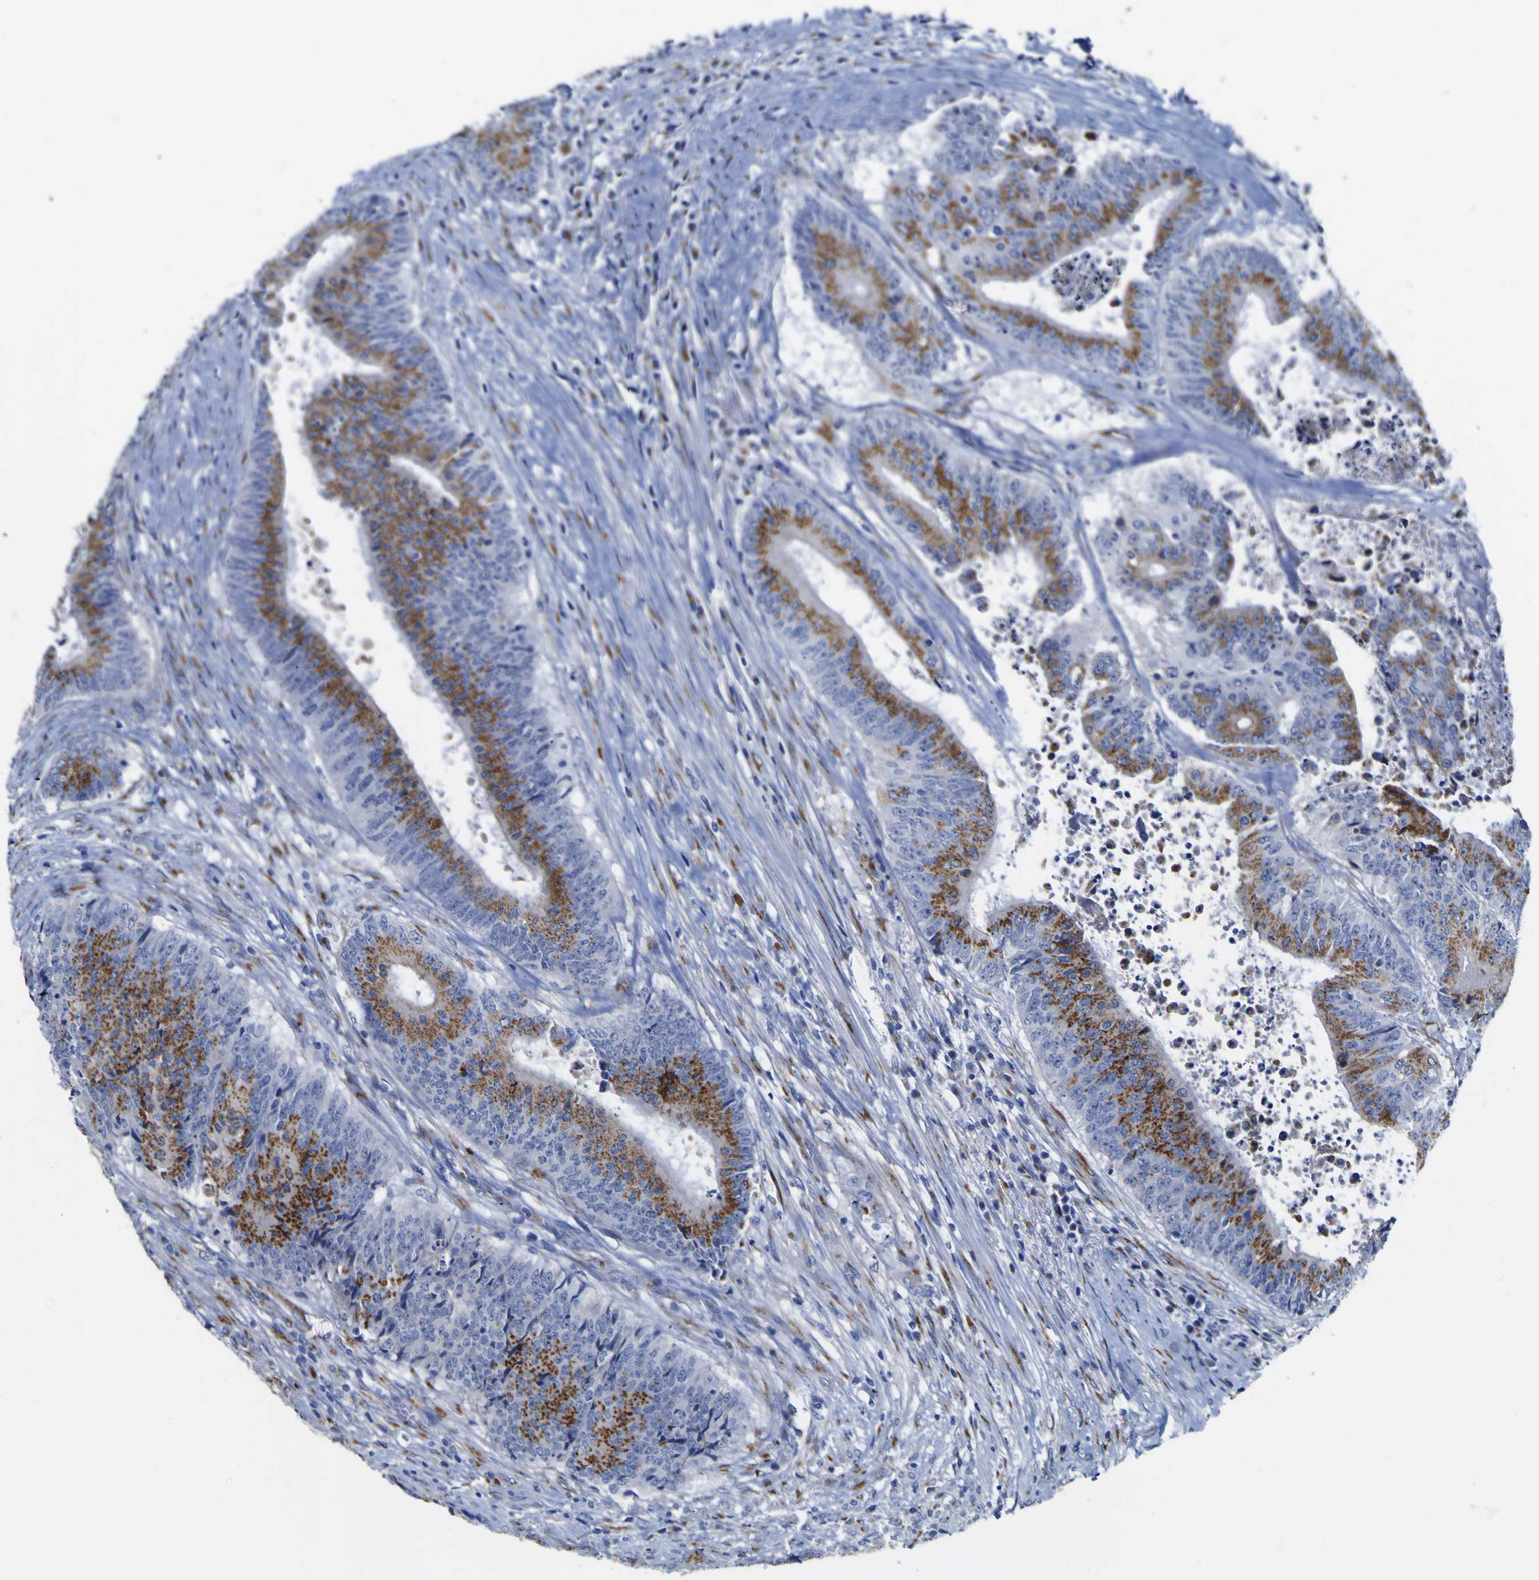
{"staining": {"intensity": "moderate", "quantity": ">75%", "location": "cytoplasmic/membranous"}, "tissue": "colorectal cancer", "cell_type": "Tumor cells", "image_type": "cancer", "snomed": [{"axis": "morphology", "description": "Adenocarcinoma, NOS"}, {"axis": "topography", "description": "Rectum"}], "caption": "This is a micrograph of immunohistochemistry (IHC) staining of colorectal cancer, which shows moderate expression in the cytoplasmic/membranous of tumor cells.", "gene": "GOLM1", "patient": {"sex": "male", "age": 72}}